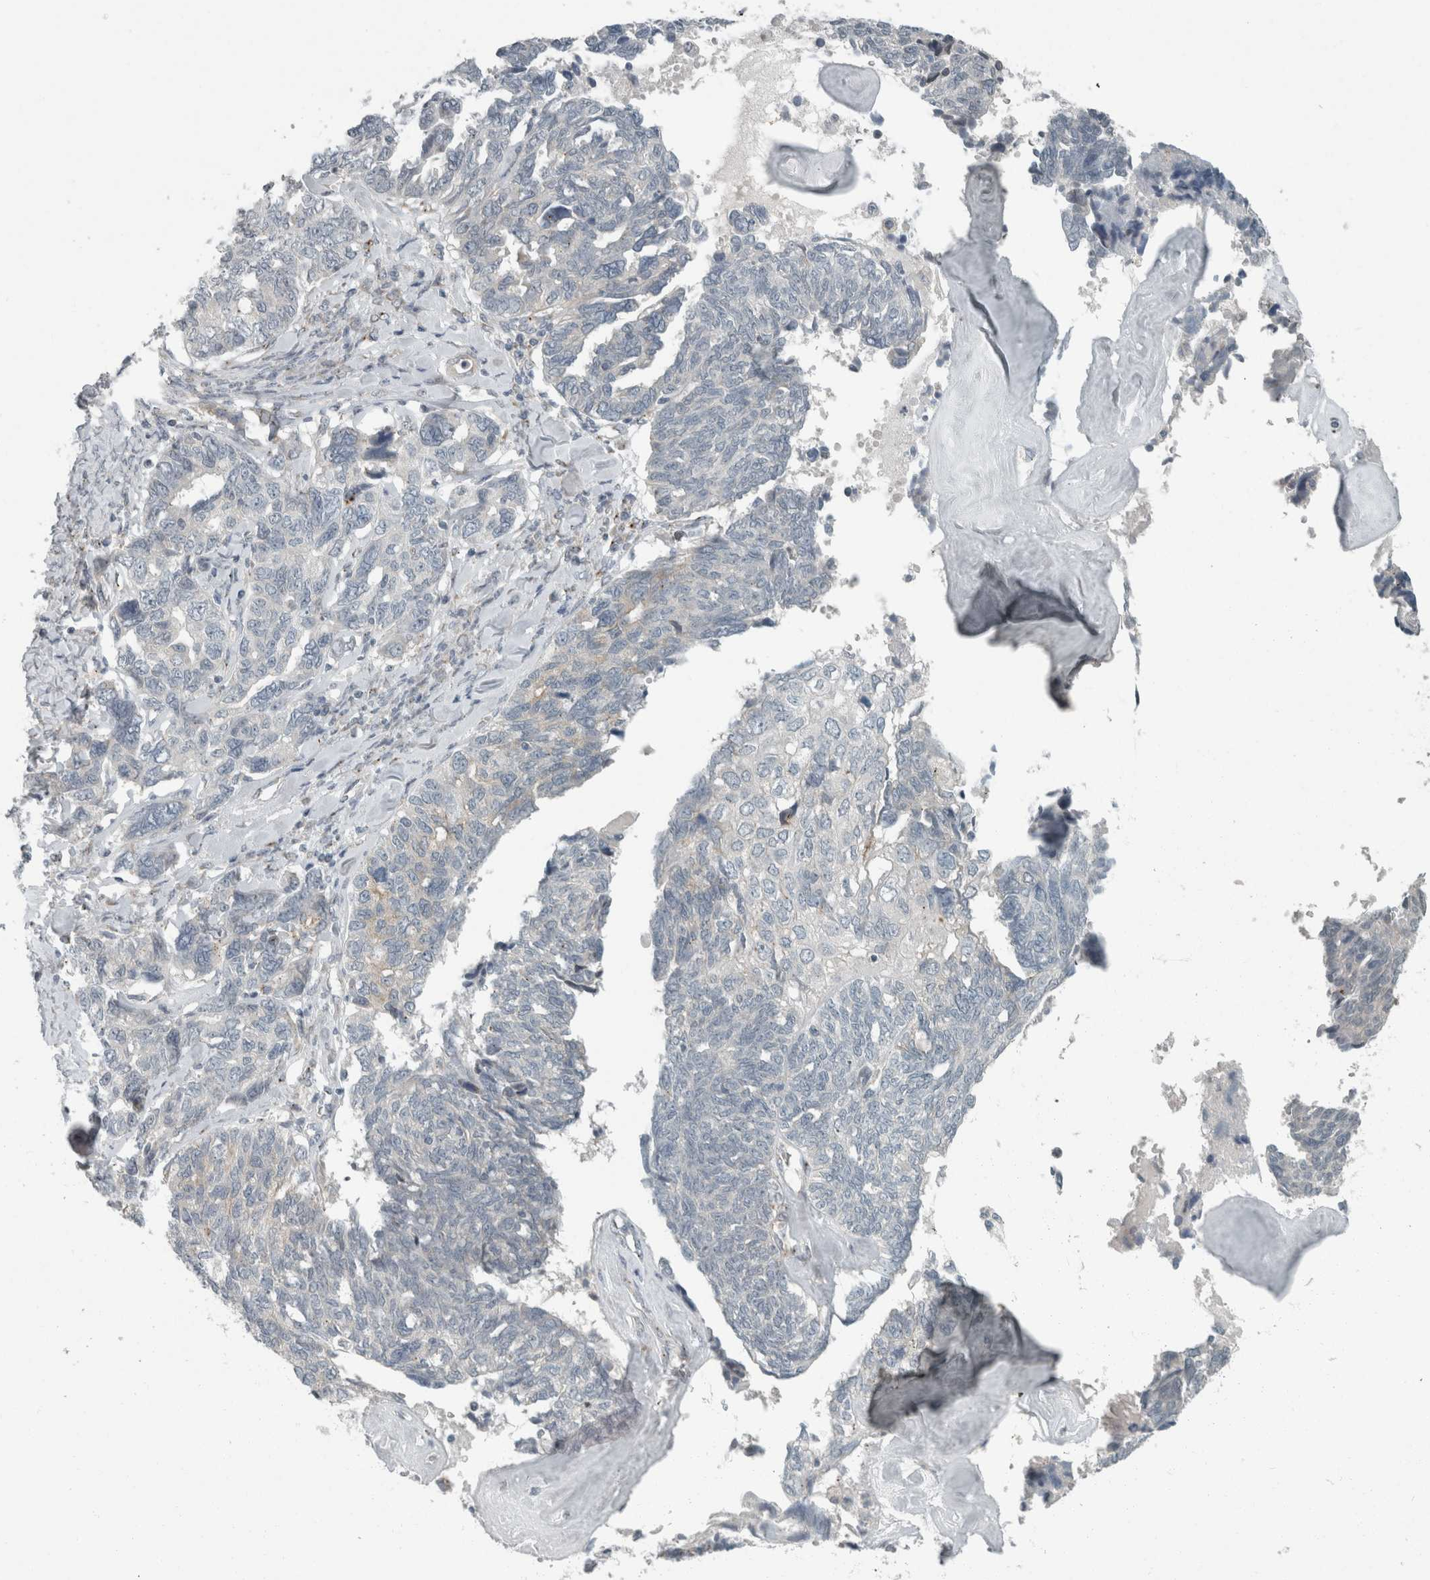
{"staining": {"intensity": "weak", "quantity": "<25%", "location": "cytoplasmic/membranous"}, "tissue": "ovarian cancer", "cell_type": "Tumor cells", "image_type": "cancer", "snomed": [{"axis": "morphology", "description": "Cystadenocarcinoma, serous, NOS"}, {"axis": "topography", "description": "Ovary"}], "caption": "This micrograph is of ovarian cancer (serous cystadenocarcinoma) stained with immunohistochemistry to label a protein in brown with the nuclei are counter-stained blue. There is no expression in tumor cells.", "gene": "KIF1C", "patient": {"sex": "female", "age": 79}}